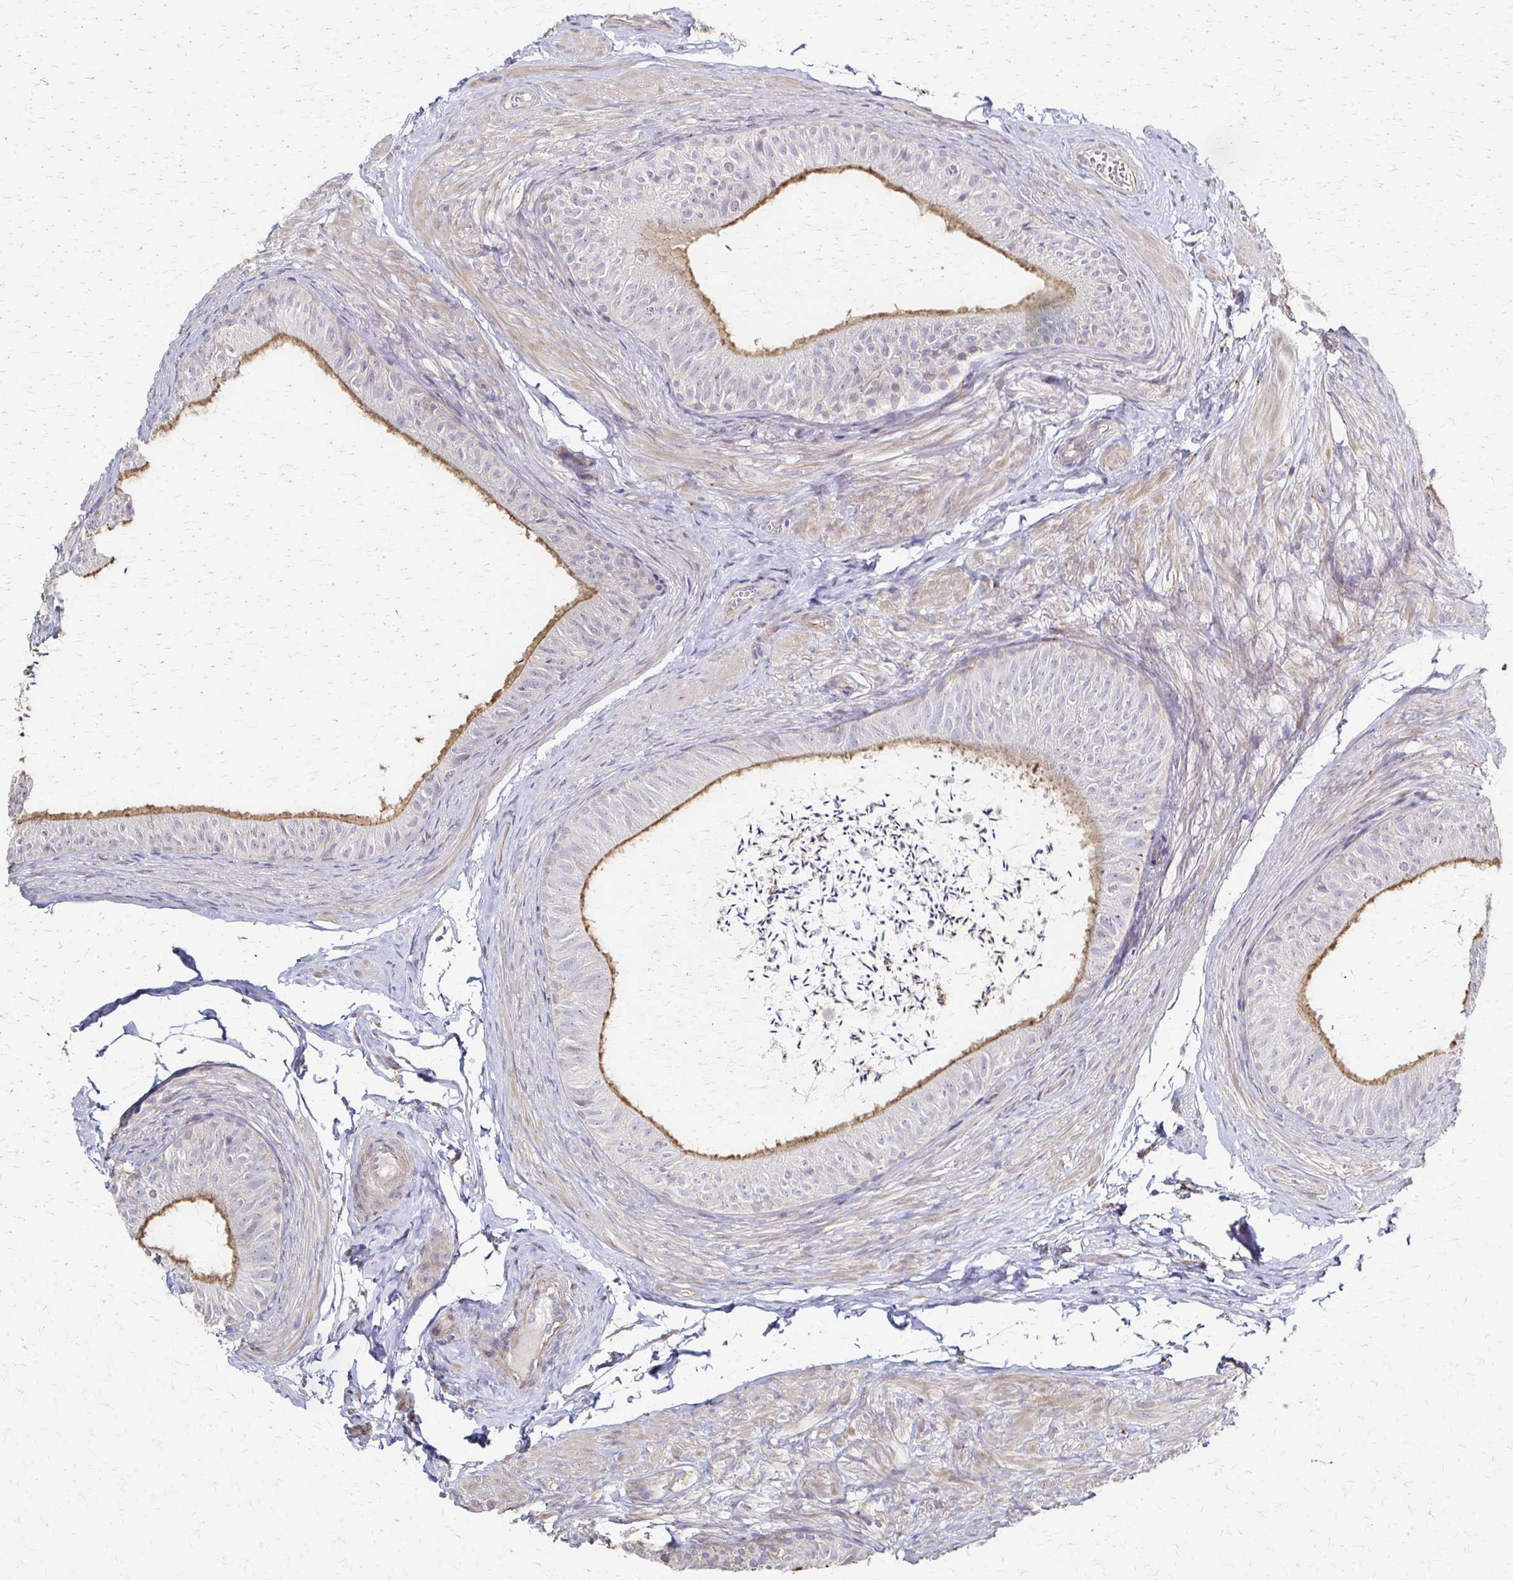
{"staining": {"intensity": "moderate", "quantity": "25%-75%", "location": "cytoplasmic/membranous"}, "tissue": "epididymis", "cell_type": "Glandular cells", "image_type": "normal", "snomed": [{"axis": "morphology", "description": "Normal tissue, NOS"}, {"axis": "topography", "description": "Epididymis, spermatic cord, NOS"}, {"axis": "topography", "description": "Epididymis"}, {"axis": "topography", "description": "Peripheral nerve tissue"}], "caption": "This image reveals normal epididymis stained with immunohistochemistry to label a protein in brown. The cytoplasmic/membranous of glandular cells show moderate positivity for the protein. Nuclei are counter-stained blue.", "gene": "C1QTNF7", "patient": {"sex": "male", "age": 29}}